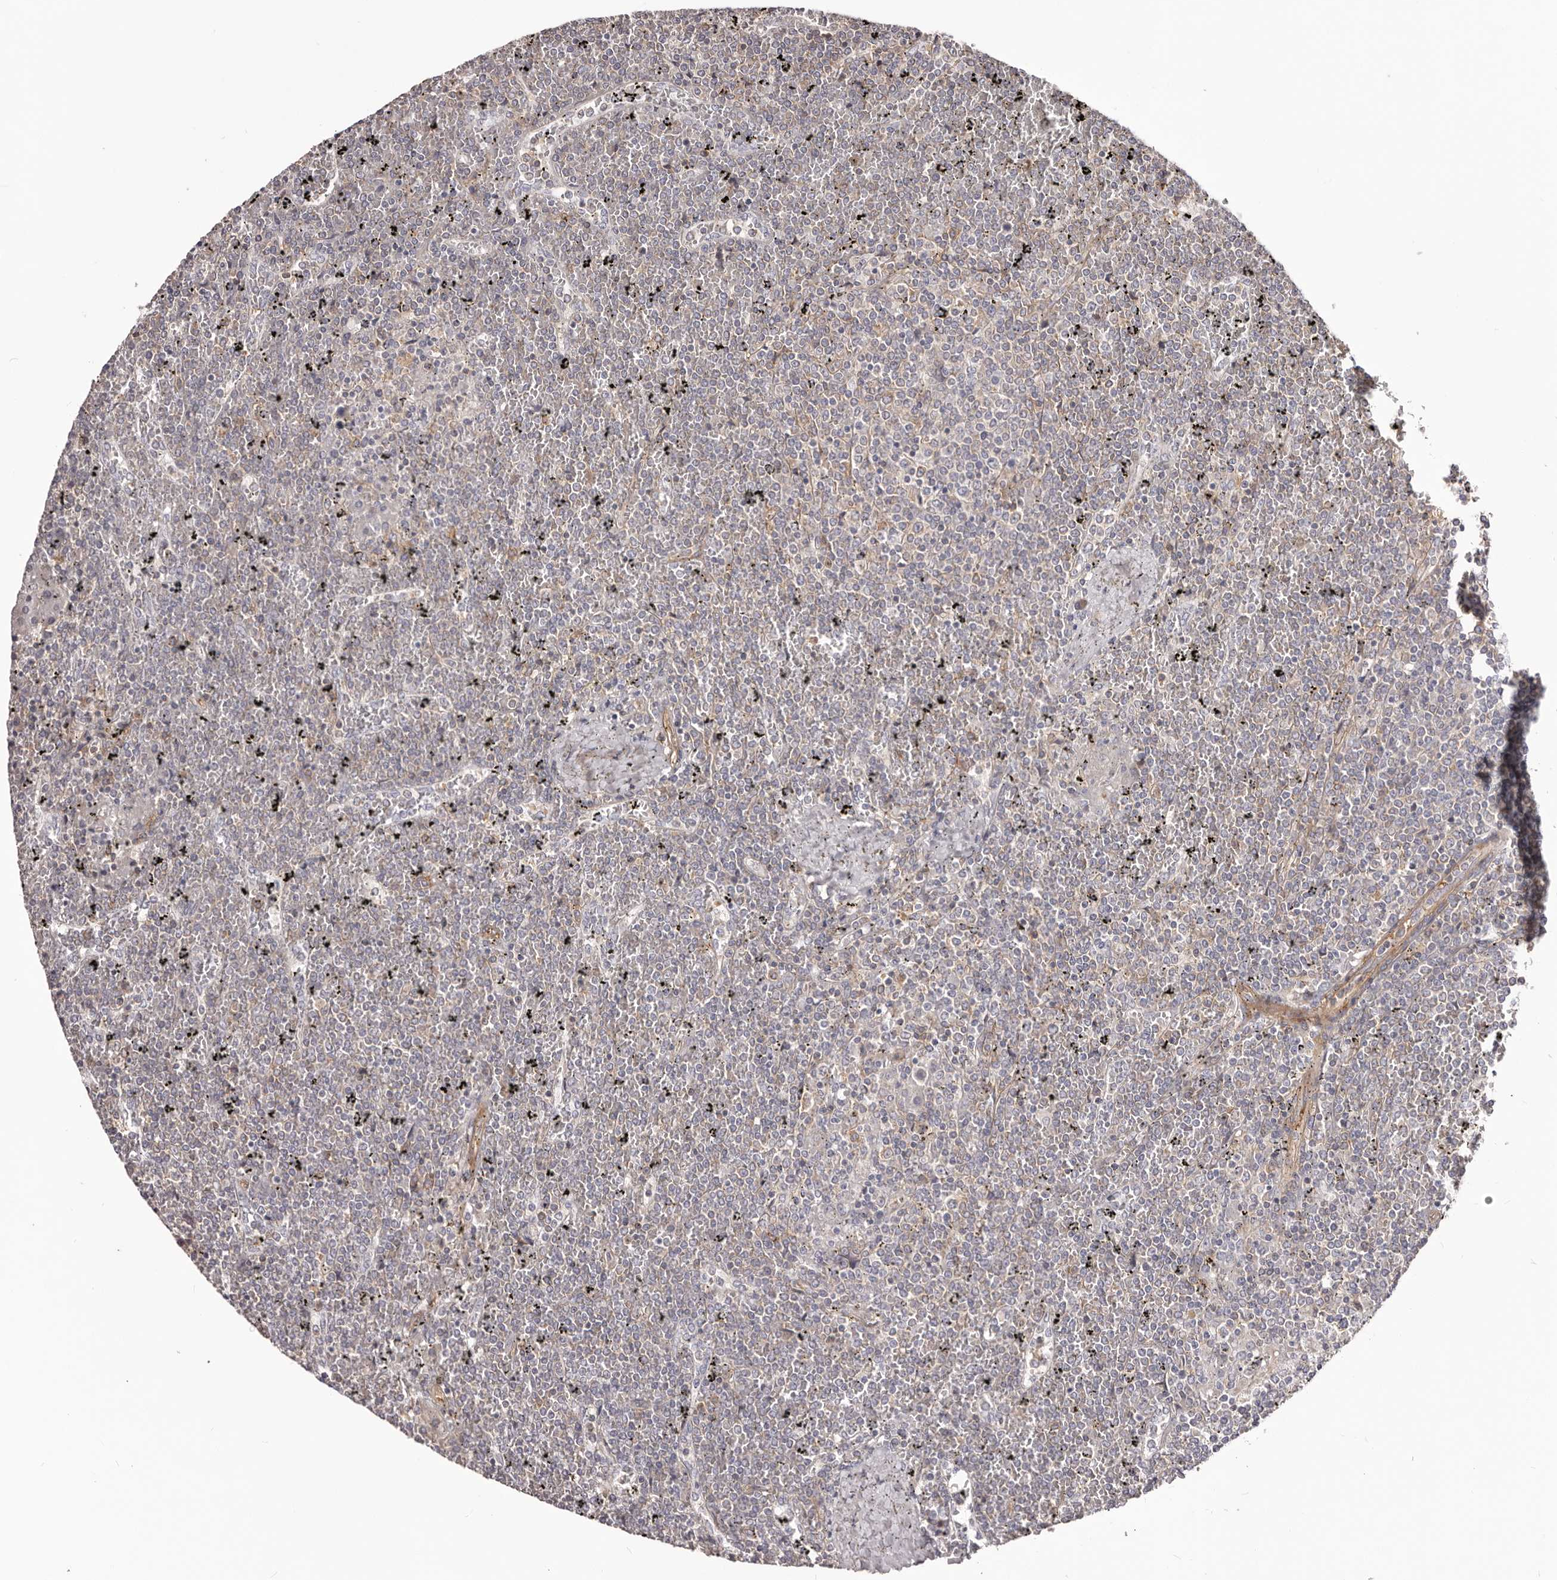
{"staining": {"intensity": "negative", "quantity": "none", "location": "none"}, "tissue": "lymphoma", "cell_type": "Tumor cells", "image_type": "cancer", "snomed": [{"axis": "morphology", "description": "Malignant lymphoma, non-Hodgkin's type, Low grade"}, {"axis": "topography", "description": "Spleen"}], "caption": "A high-resolution photomicrograph shows IHC staining of low-grade malignant lymphoma, non-Hodgkin's type, which demonstrates no significant positivity in tumor cells. (IHC, brightfield microscopy, high magnification).", "gene": "DMRT2", "patient": {"sex": "female", "age": 19}}